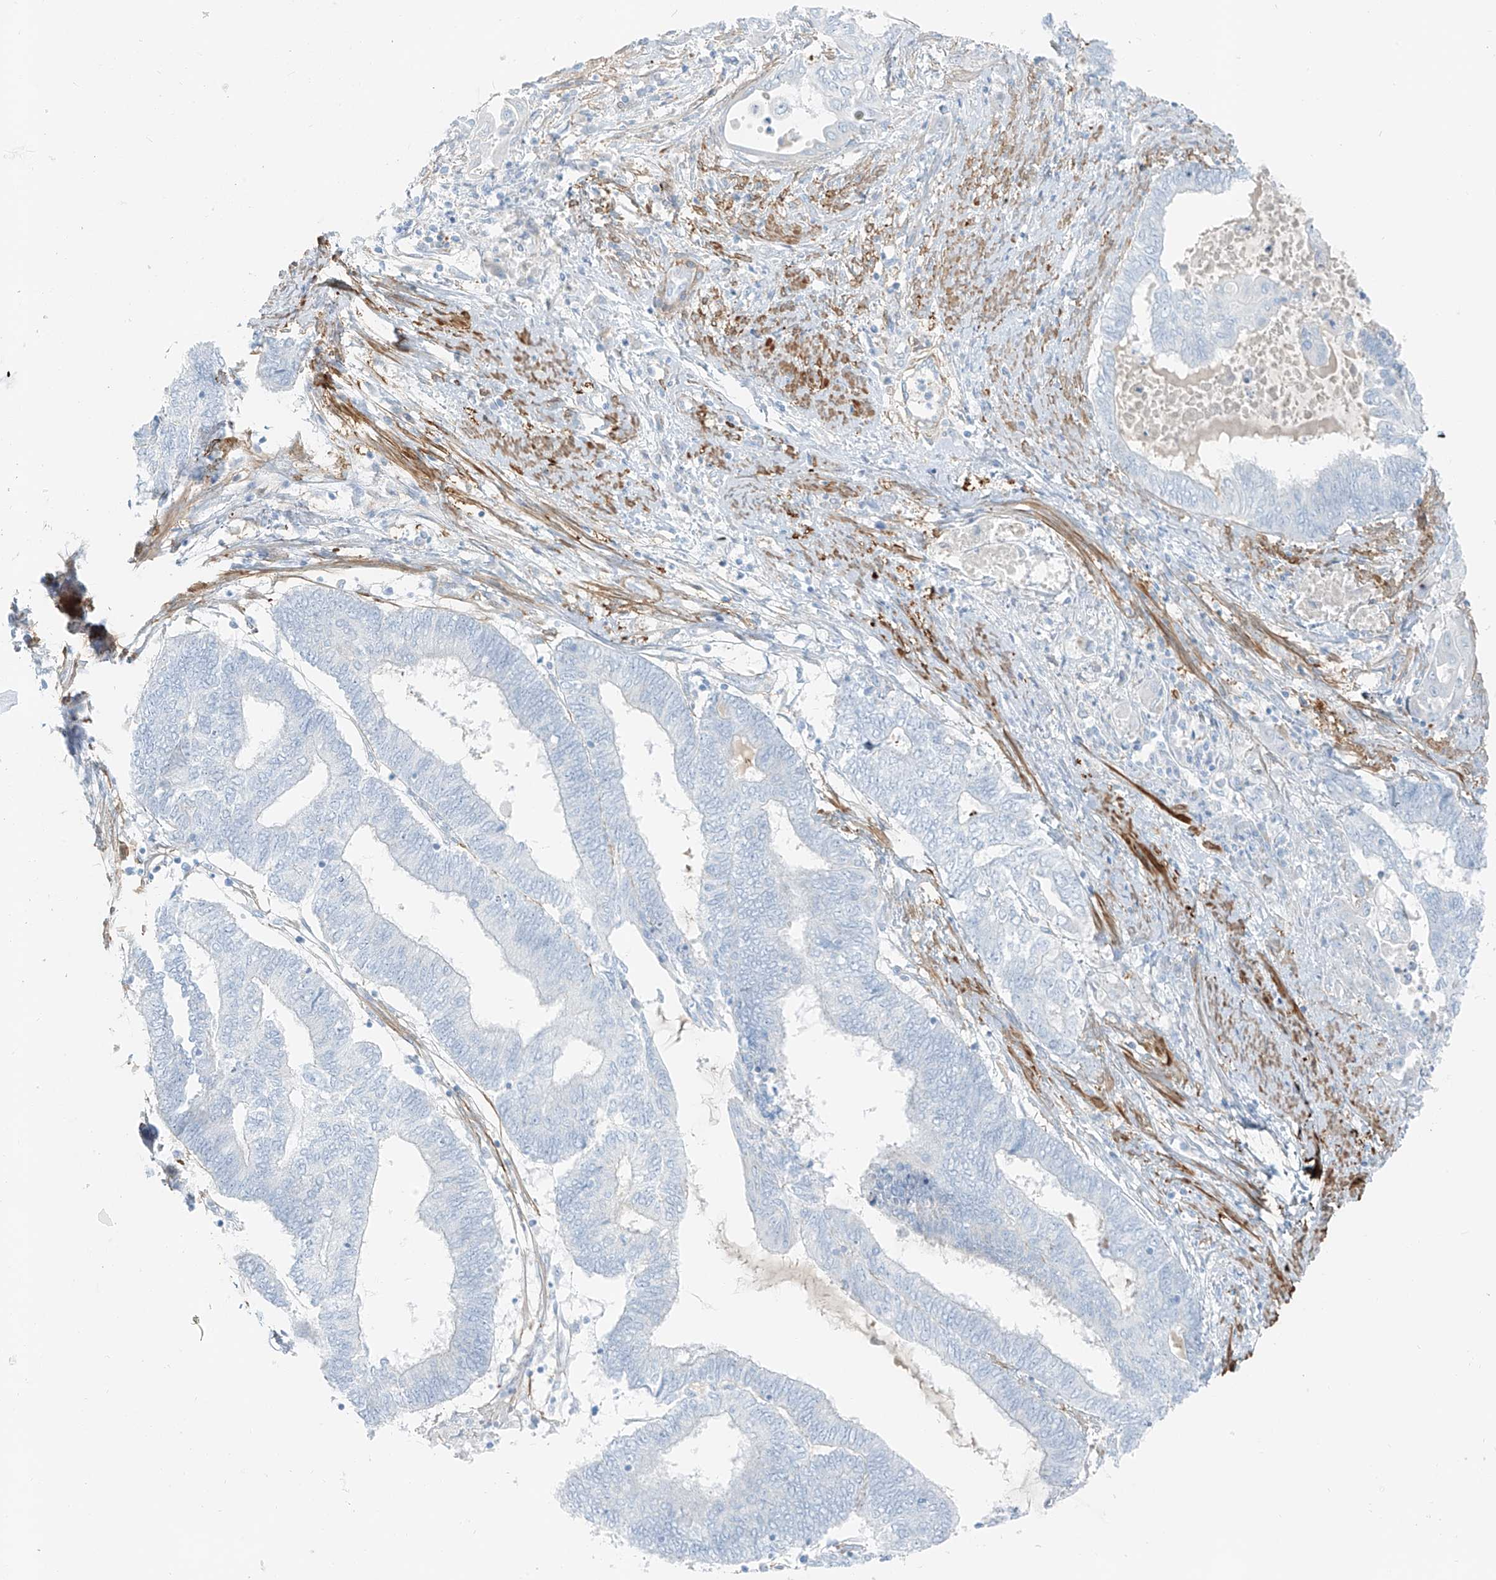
{"staining": {"intensity": "negative", "quantity": "none", "location": "none"}, "tissue": "endometrial cancer", "cell_type": "Tumor cells", "image_type": "cancer", "snomed": [{"axis": "morphology", "description": "Adenocarcinoma, NOS"}, {"axis": "topography", "description": "Uterus"}, {"axis": "topography", "description": "Endometrium"}], "caption": "Protein analysis of endometrial cancer demonstrates no significant positivity in tumor cells.", "gene": "SMCP", "patient": {"sex": "female", "age": 70}}